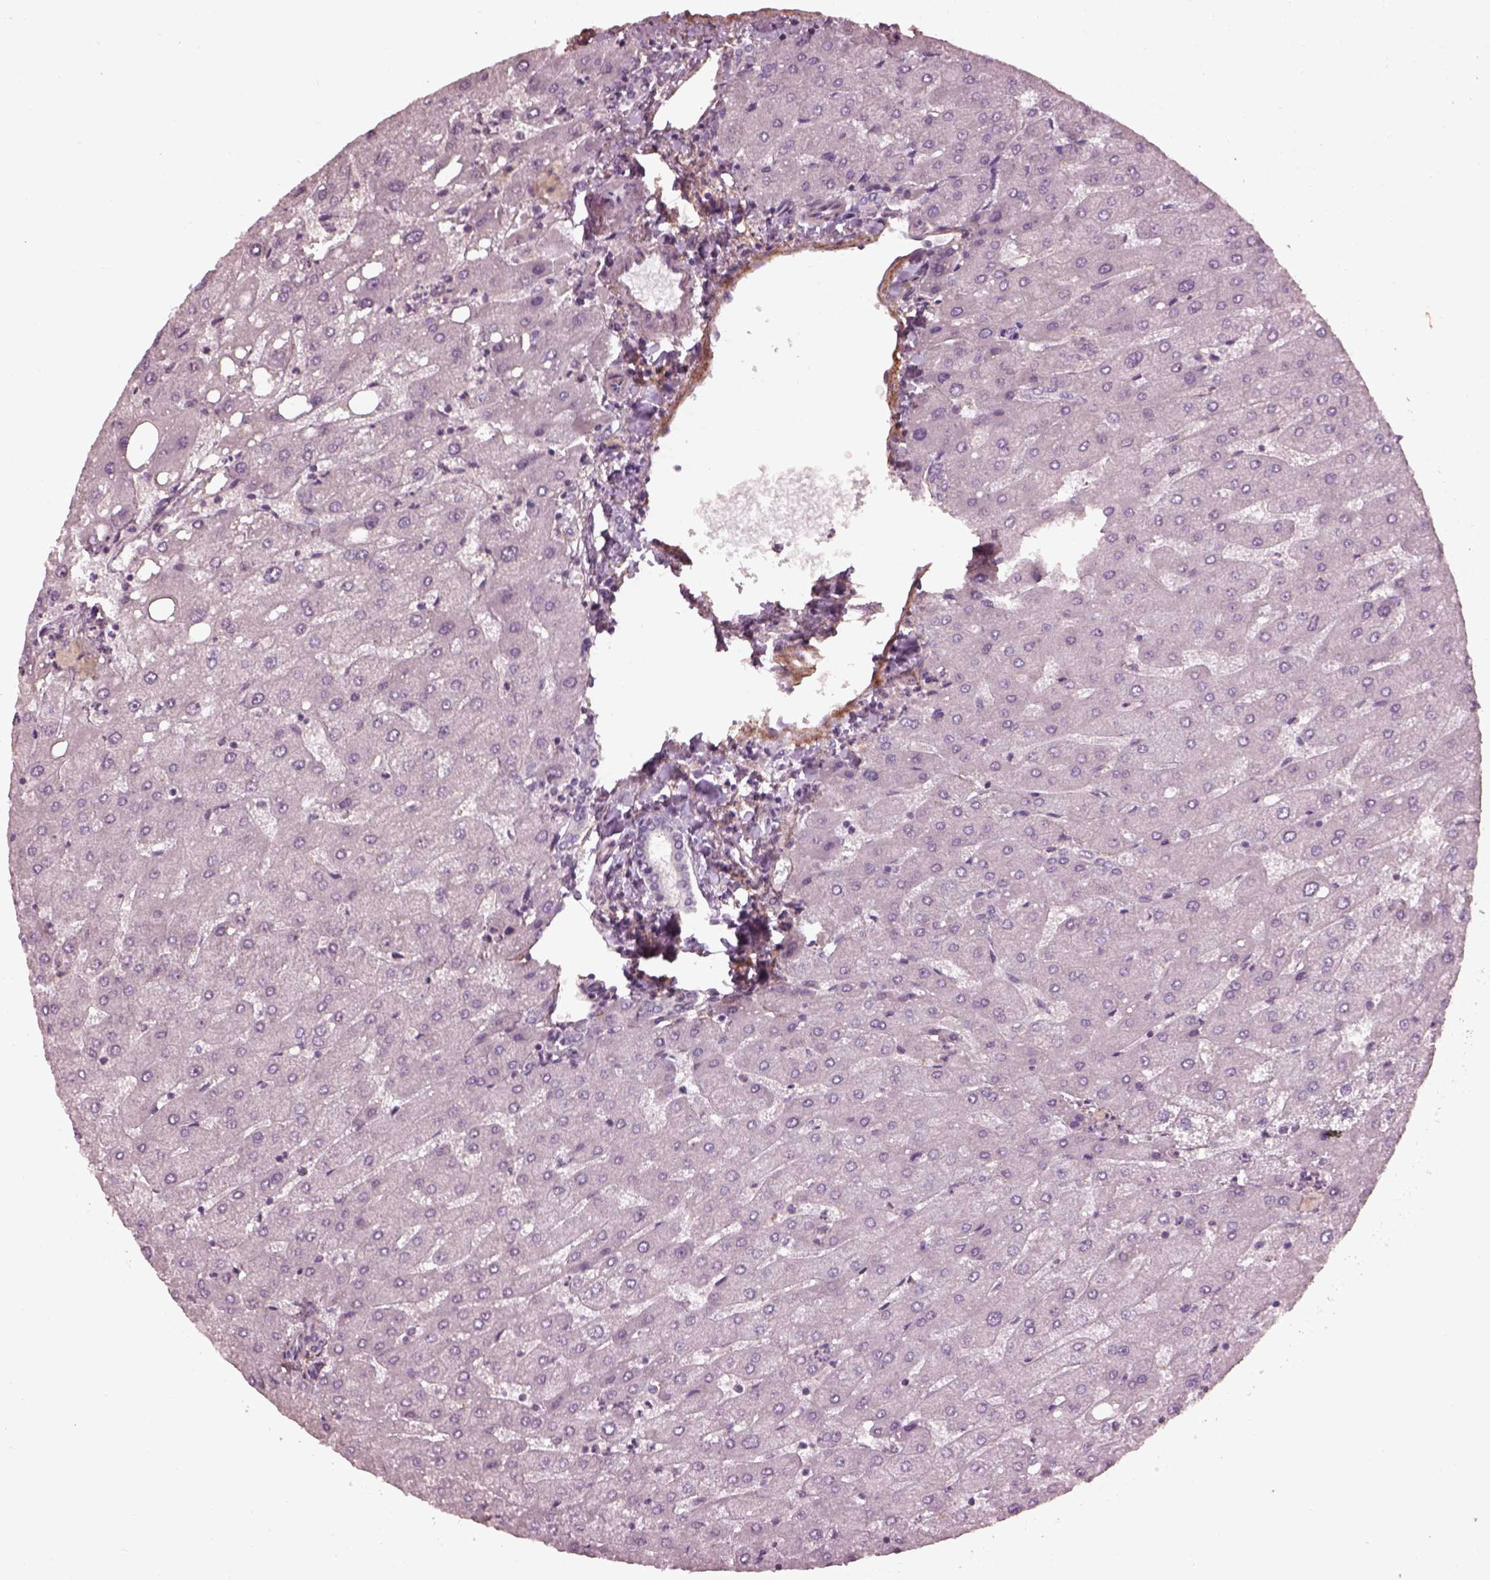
{"staining": {"intensity": "negative", "quantity": "none", "location": "none"}, "tissue": "liver", "cell_type": "Cholangiocytes", "image_type": "normal", "snomed": [{"axis": "morphology", "description": "Normal tissue, NOS"}, {"axis": "topography", "description": "Liver"}], "caption": "Immunohistochemistry photomicrograph of unremarkable liver: liver stained with DAB demonstrates no significant protein expression in cholangiocytes.", "gene": "EFEMP1", "patient": {"sex": "male", "age": 67}}